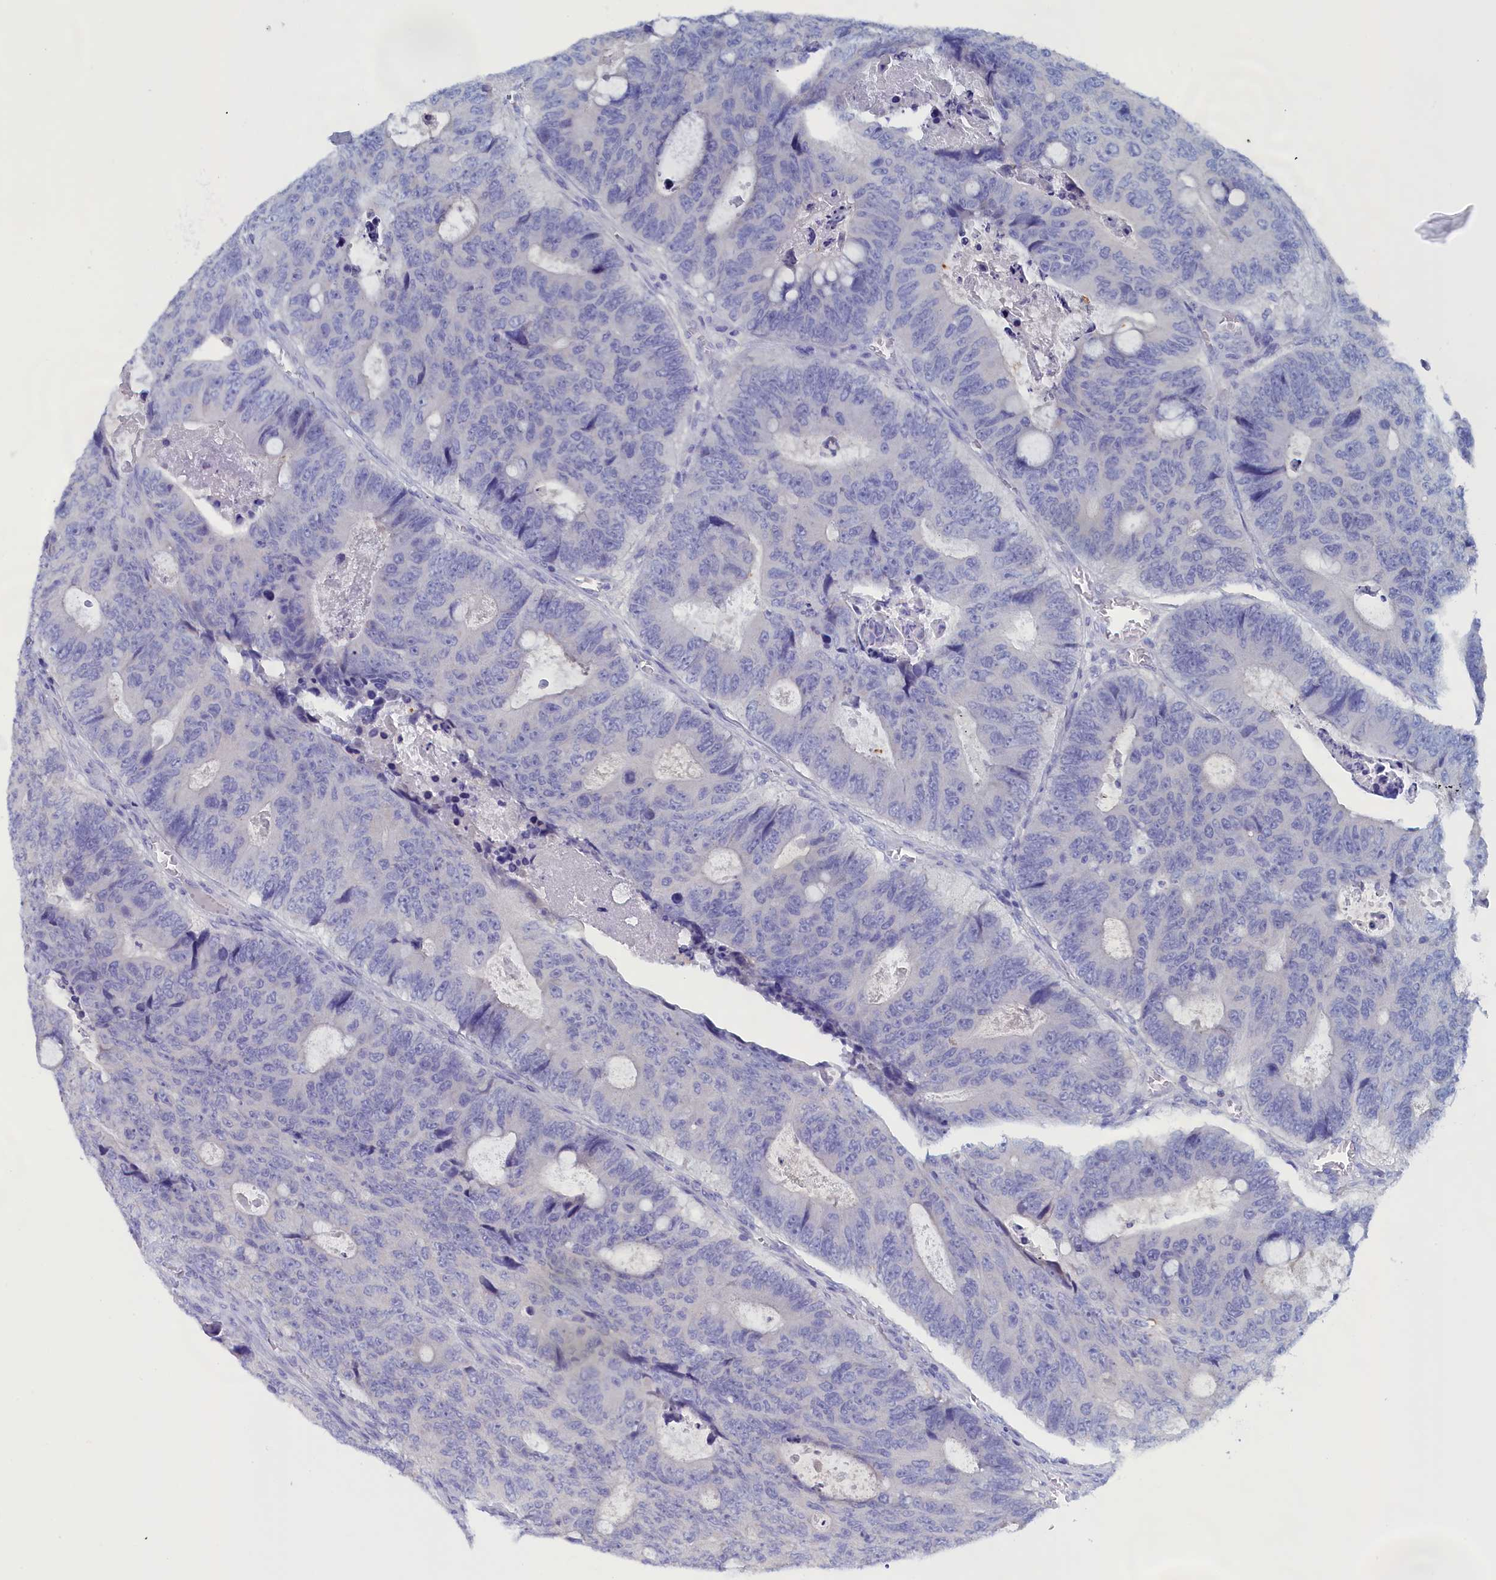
{"staining": {"intensity": "negative", "quantity": "none", "location": "none"}, "tissue": "colorectal cancer", "cell_type": "Tumor cells", "image_type": "cancer", "snomed": [{"axis": "morphology", "description": "Adenocarcinoma, NOS"}, {"axis": "topography", "description": "Colon"}], "caption": "The IHC photomicrograph has no significant expression in tumor cells of colorectal cancer (adenocarcinoma) tissue. (DAB immunohistochemistry (IHC) visualized using brightfield microscopy, high magnification).", "gene": "ANKRD2", "patient": {"sex": "male", "age": 87}}